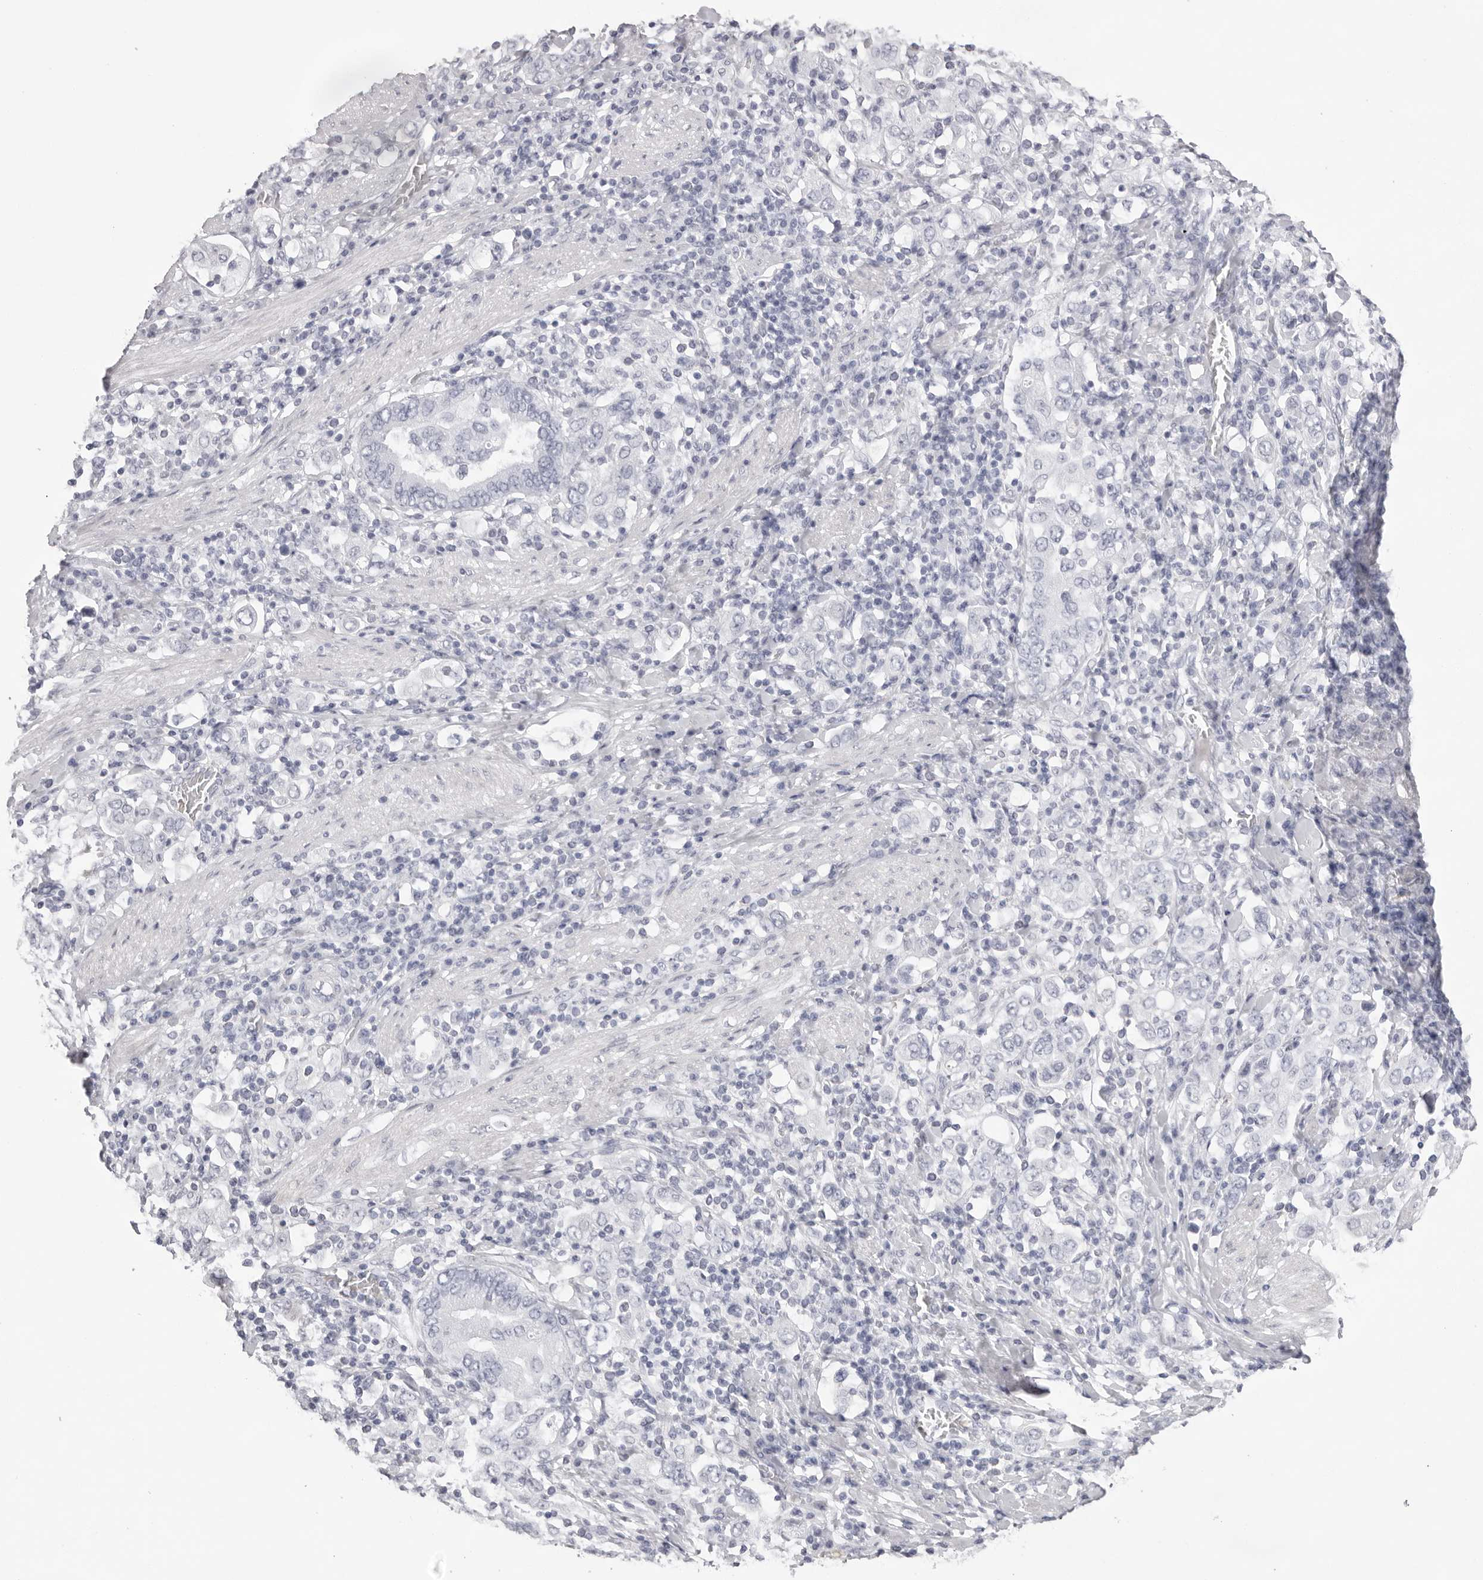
{"staining": {"intensity": "negative", "quantity": "none", "location": "none"}, "tissue": "stomach cancer", "cell_type": "Tumor cells", "image_type": "cancer", "snomed": [{"axis": "morphology", "description": "Adenocarcinoma, NOS"}, {"axis": "topography", "description": "Stomach, upper"}], "caption": "Human stomach cancer (adenocarcinoma) stained for a protein using immunohistochemistry (IHC) demonstrates no expression in tumor cells.", "gene": "SPTA1", "patient": {"sex": "male", "age": 62}}